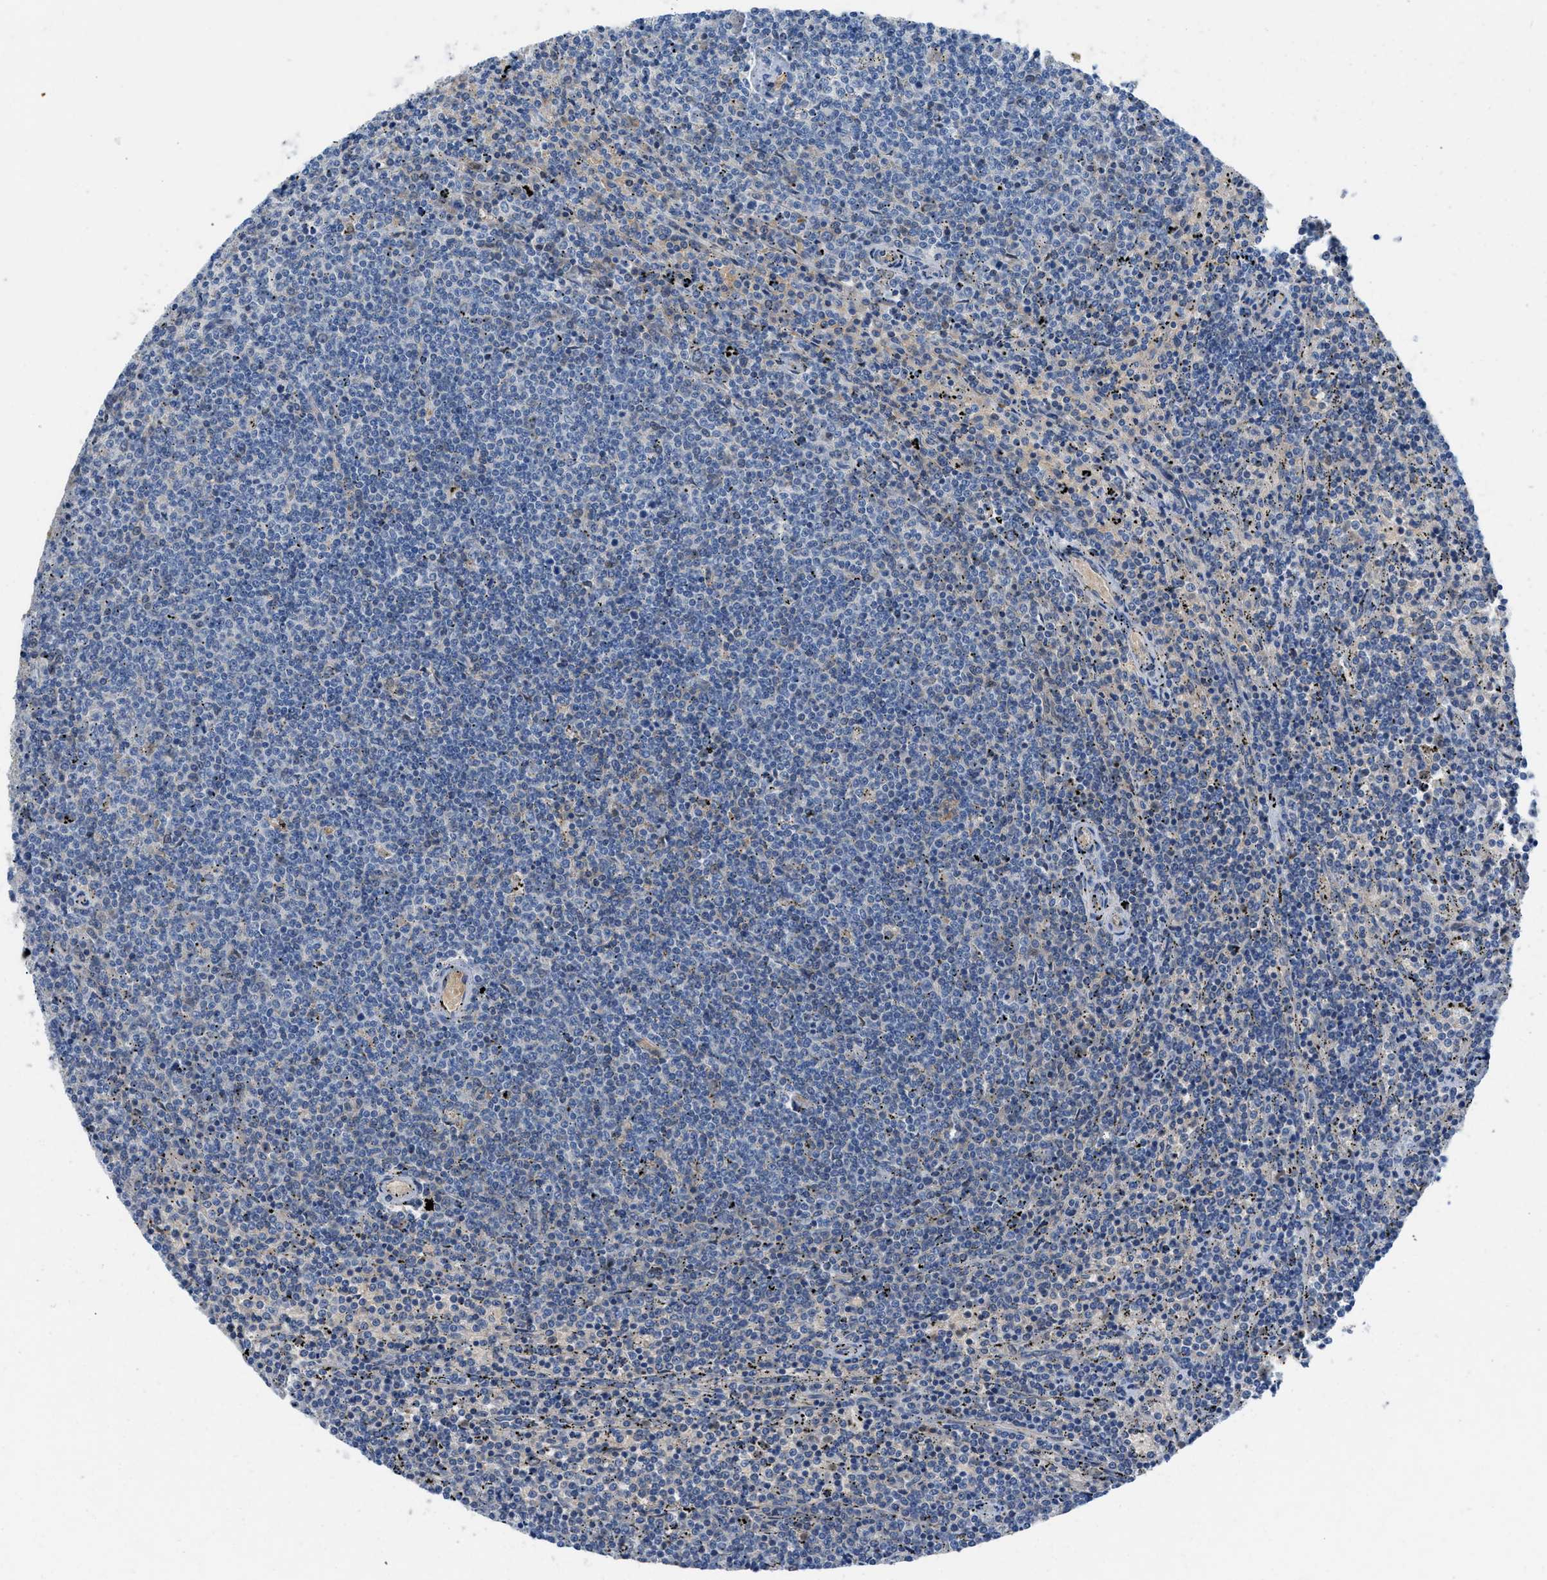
{"staining": {"intensity": "weak", "quantity": "<25%", "location": "nuclear"}, "tissue": "lymphoma", "cell_type": "Tumor cells", "image_type": "cancer", "snomed": [{"axis": "morphology", "description": "Malignant lymphoma, non-Hodgkin's type, Low grade"}, {"axis": "topography", "description": "Spleen"}], "caption": "Tumor cells are negative for brown protein staining in malignant lymphoma, non-Hodgkin's type (low-grade). (Brightfield microscopy of DAB (3,3'-diaminobenzidine) IHC at high magnification).", "gene": "HPX", "patient": {"sex": "female", "age": 50}}